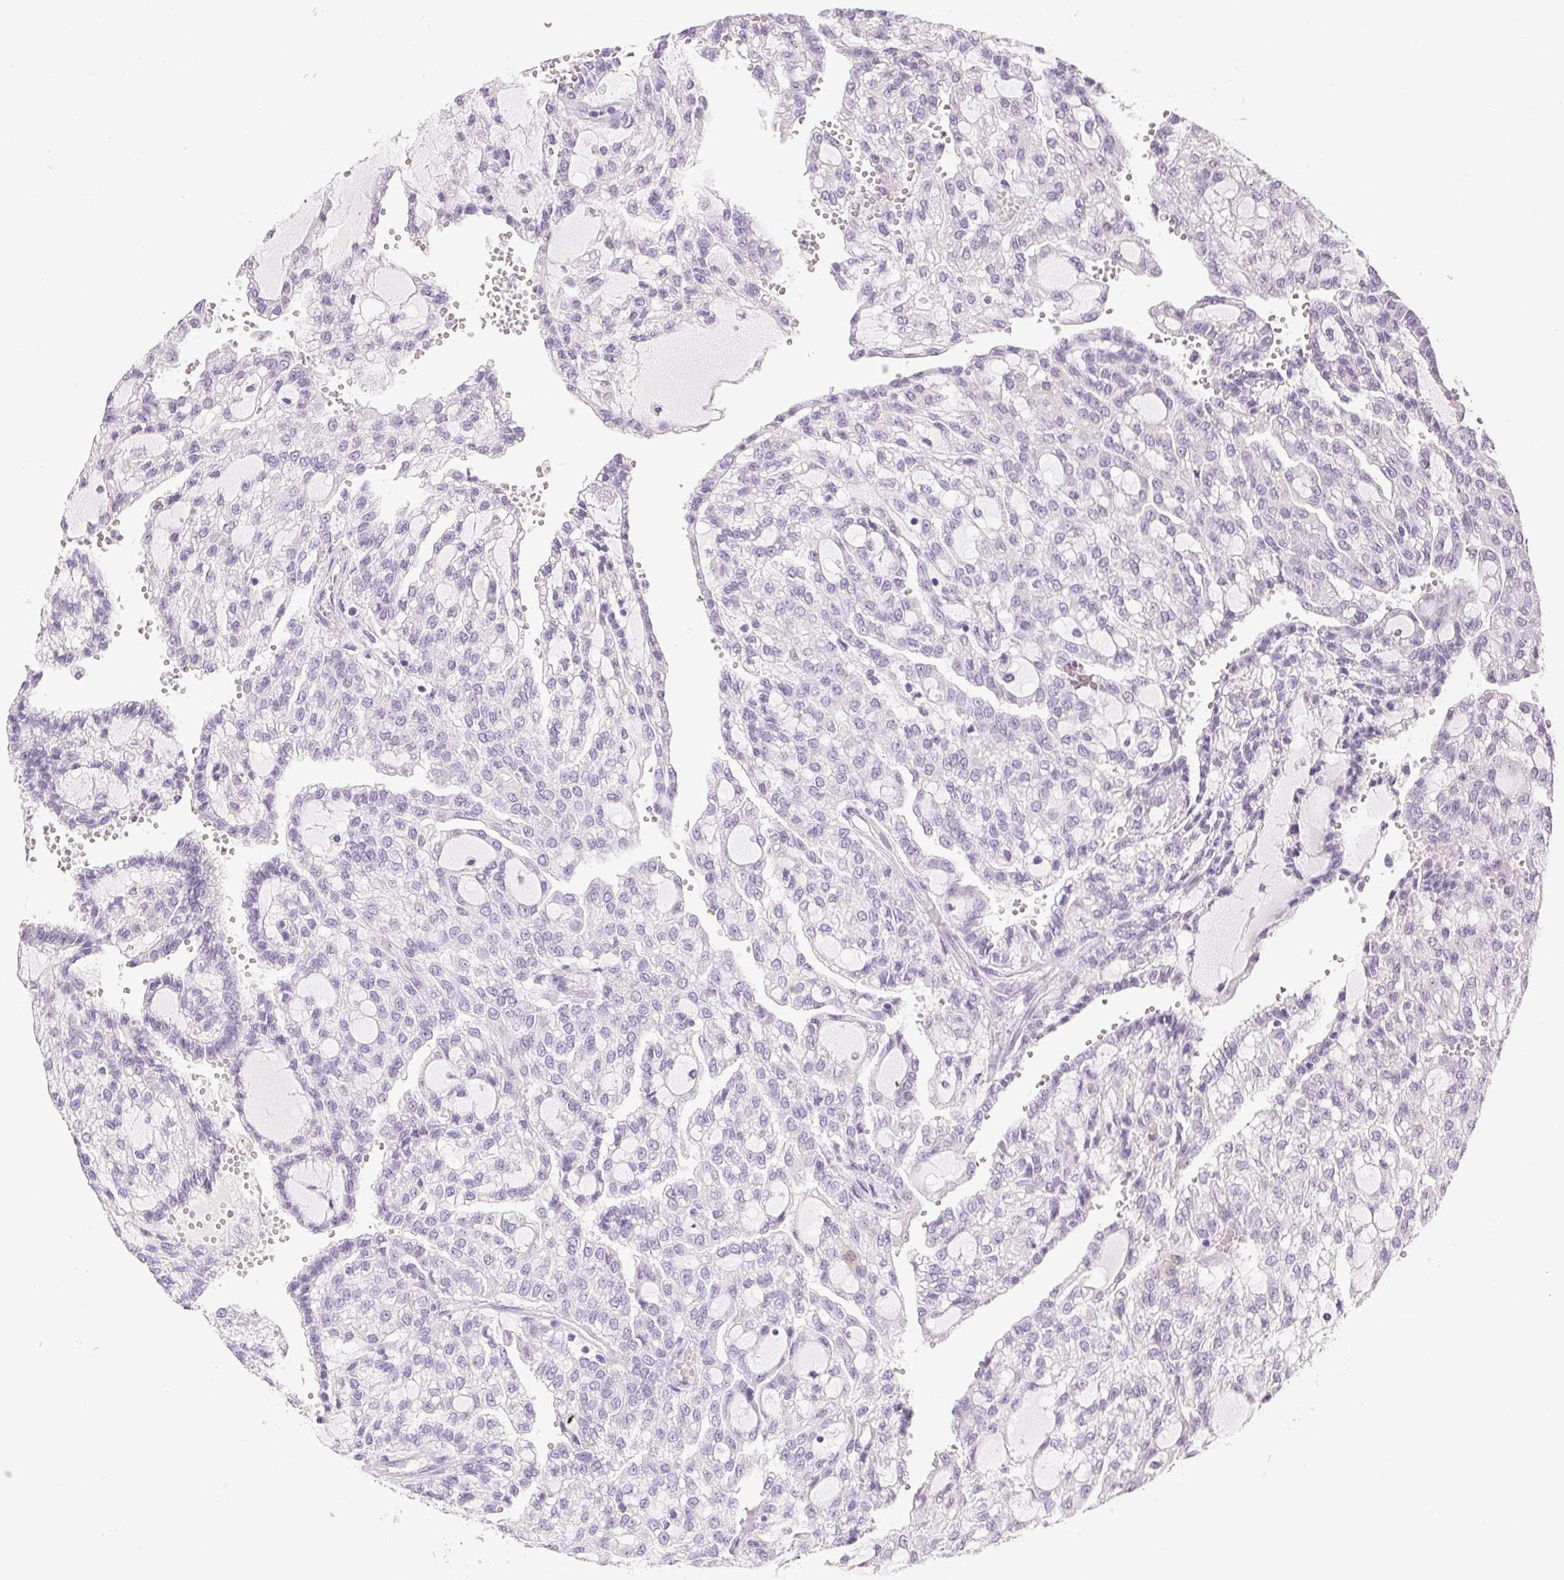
{"staining": {"intensity": "negative", "quantity": "none", "location": "none"}, "tissue": "renal cancer", "cell_type": "Tumor cells", "image_type": "cancer", "snomed": [{"axis": "morphology", "description": "Adenocarcinoma, NOS"}, {"axis": "topography", "description": "Kidney"}], "caption": "Human renal adenocarcinoma stained for a protein using immunohistochemistry displays no staining in tumor cells.", "gene": "MIOX", "patient": {"sex": "male", "age": 63}}